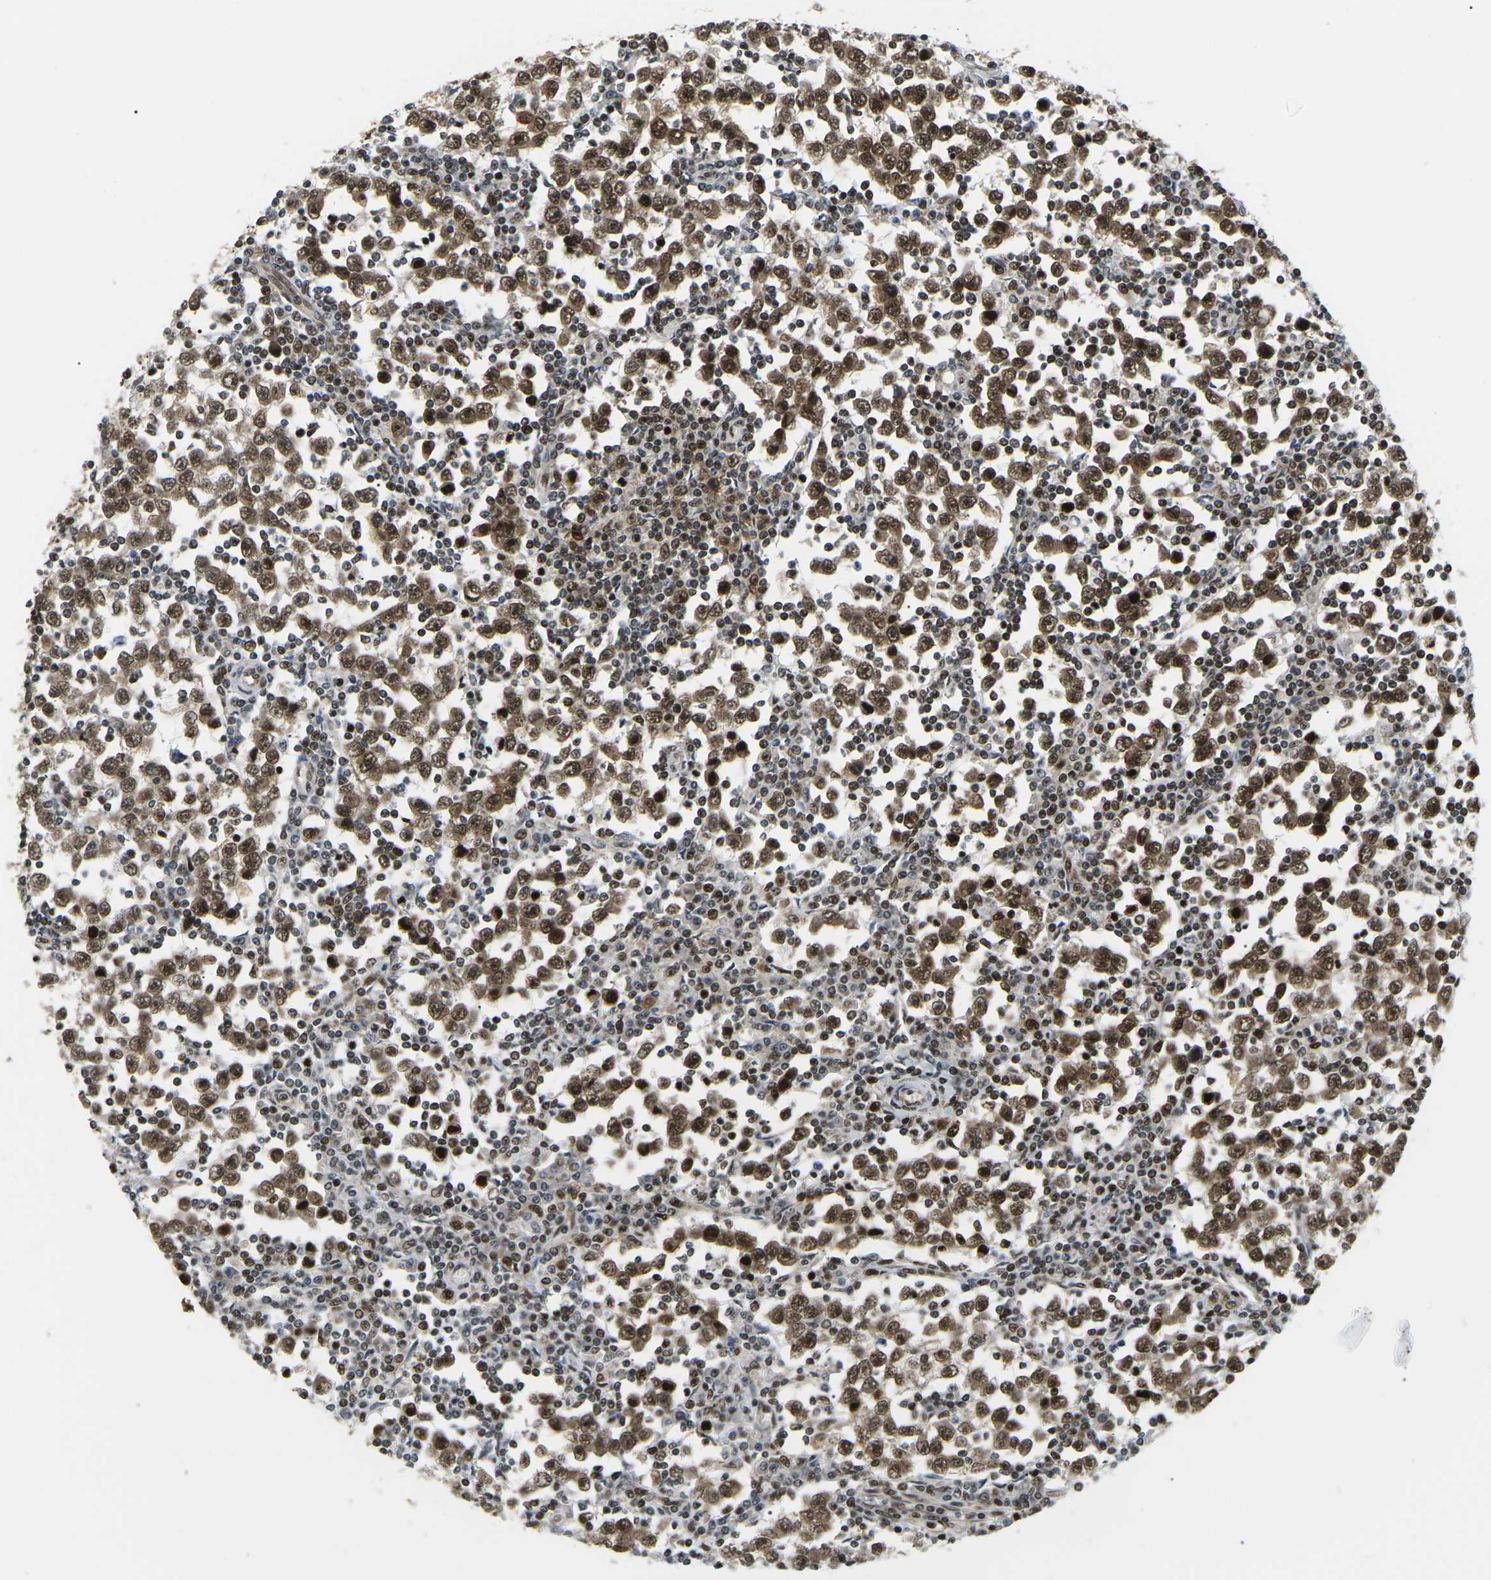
{"staining": {"intensity": "strong", "quantity": ">75%", "location": "cytoplasmic/membranous,nuclear"}, "tissue": "testis cancer", "cell_type": "Tumor cells", "image_type": "cancer", "snomed": [{"axis": "morphology", "description": "Seminoma, NOS"}, {"axis": "topography", "description": "Testis"}], "caption": "Human seminoma (testis) stained with a protein marker demonstrates strong staining in tumor cells.", "gene": "CELF1", "patient": {"sex": "male", "age": 65}}